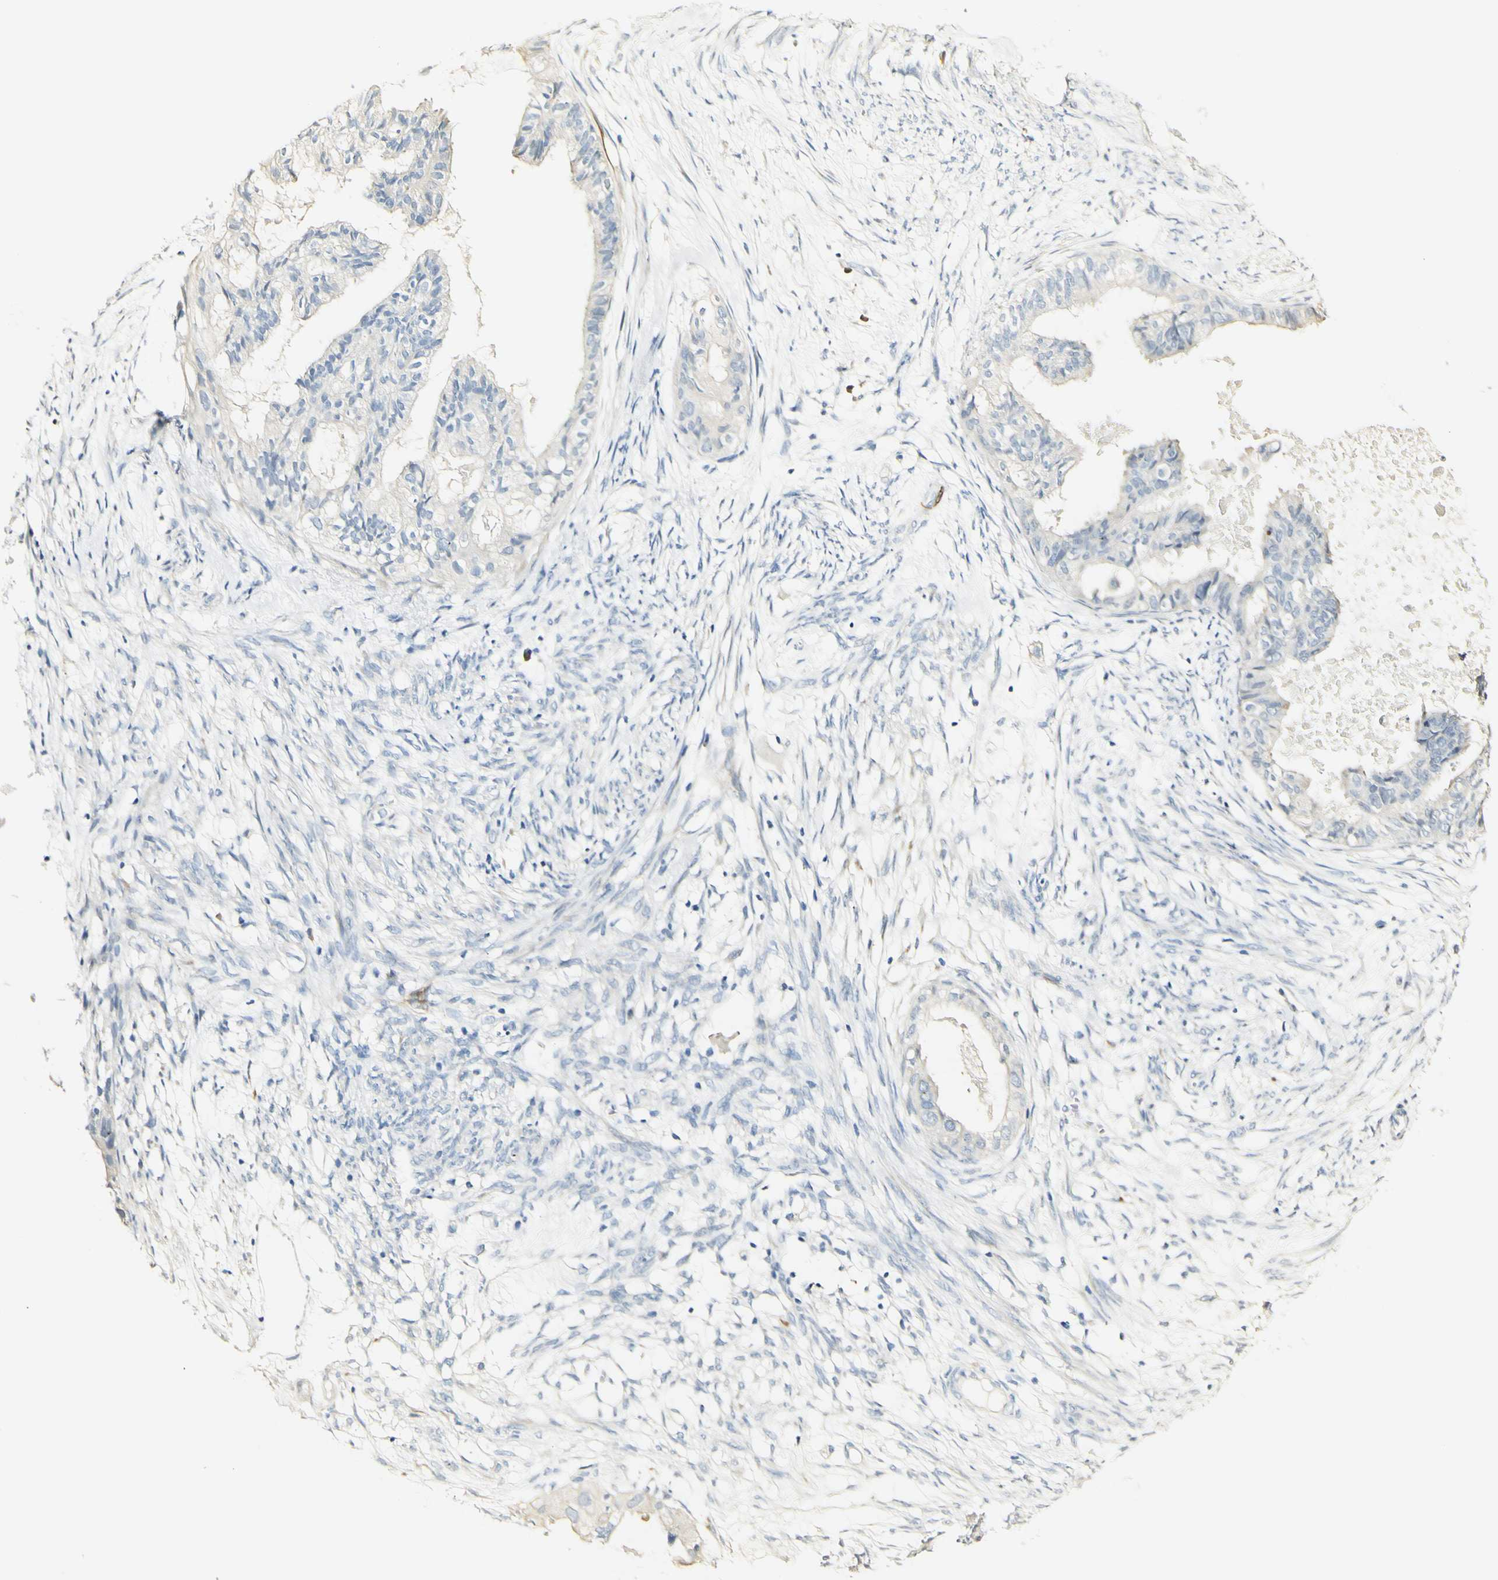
{"staining": {"intensity": "negative", "quantity": "none", "location": "none"}, "tissue": "cervical cancer", "cell_type": "Tumor cells", "image_type": "cancer", "snomed": [{"axis": "morphology", "description": "Normal tissue, NOS"}, {"axis": "morphology", "description": "Adenocarcinoma, NOS"}, {"axis": "topography", "description": "Cervix"}, {"axis": "topography", "description": "Endometrium"}], "caption": "A high-resolution histopathology image shows immunohistochemistry staining of cervical cancer, which exhibits no significant positivity in tumor cells.", "gene": "FMO3", "patient": {"sex": "female", "age": 86}}